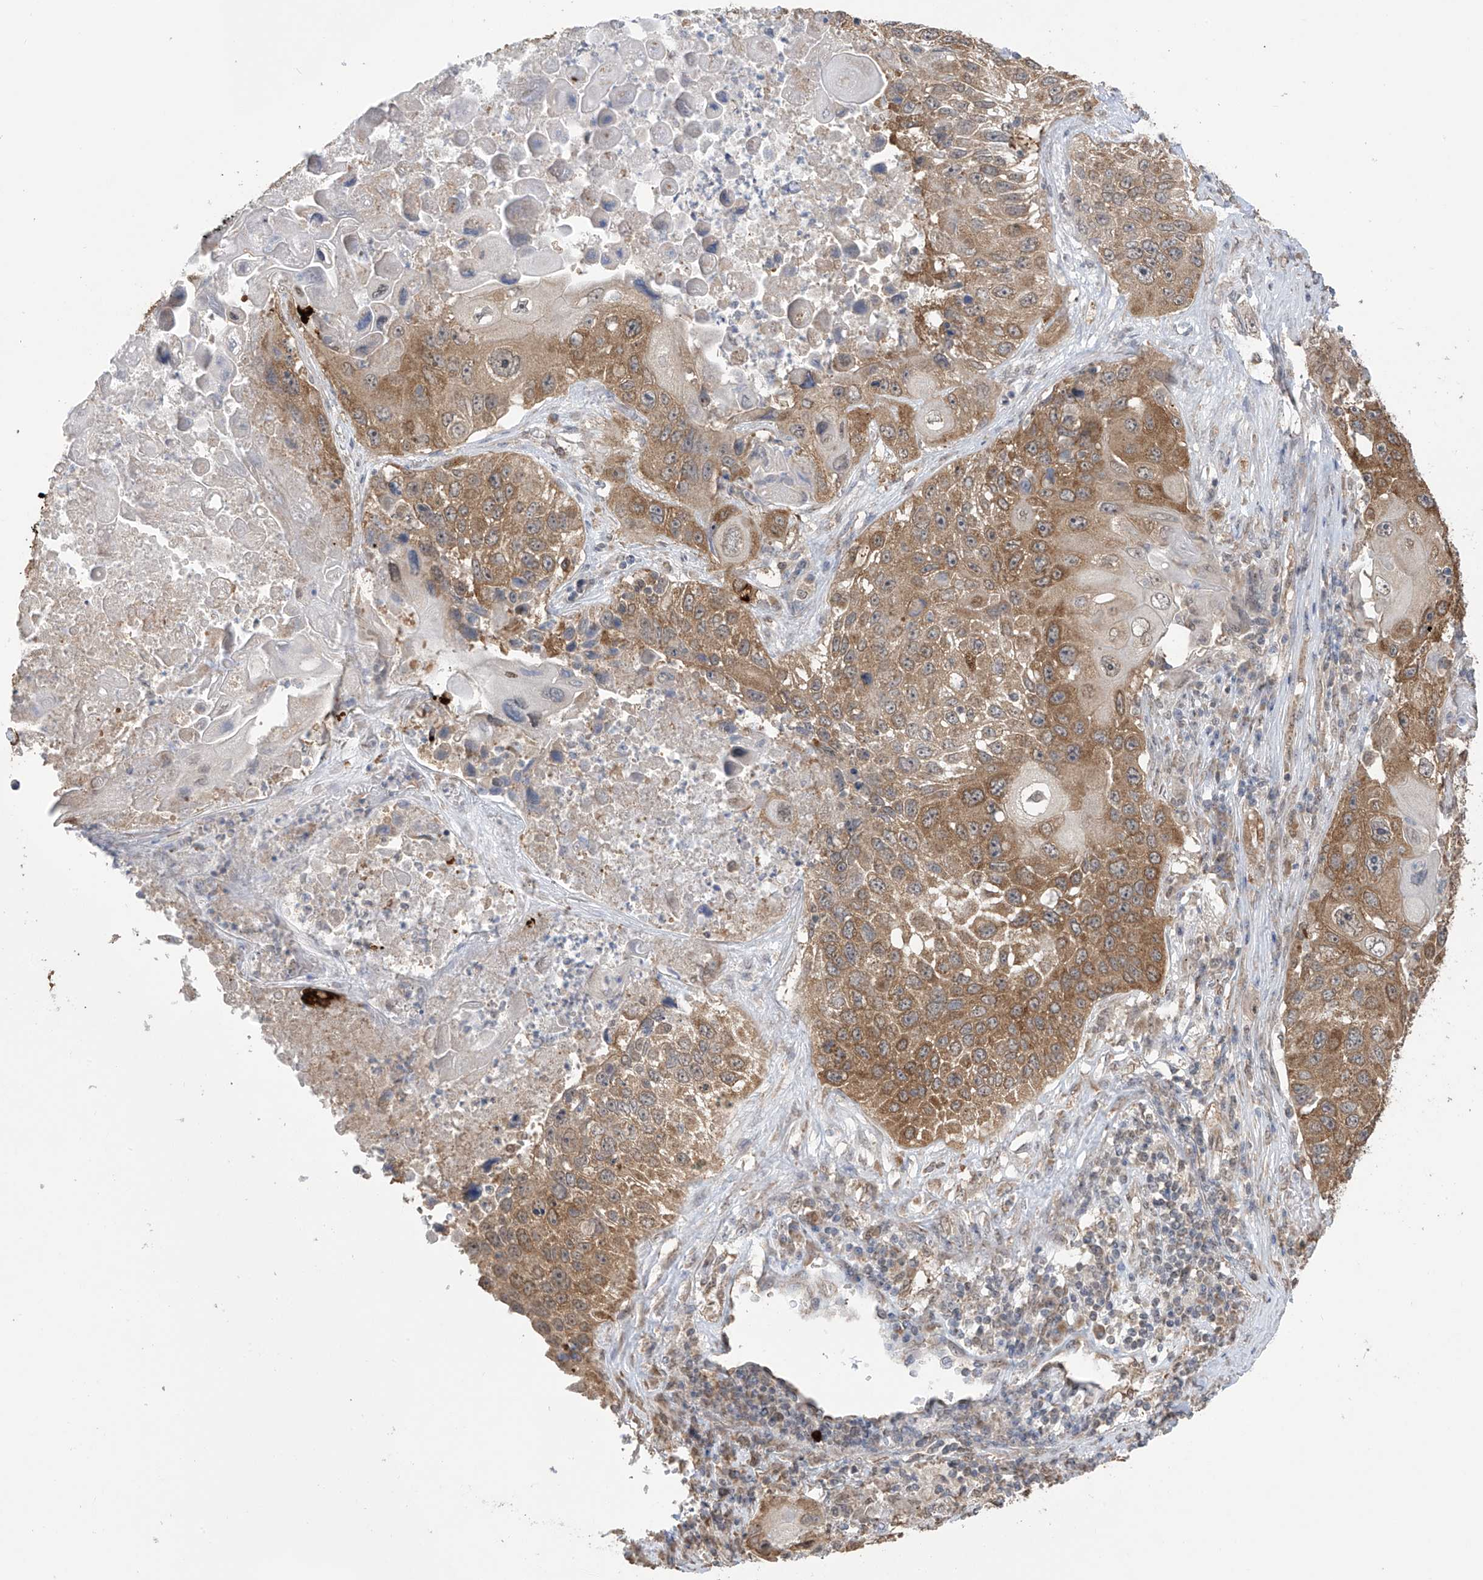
{"staining": {"intensity": "moderate", "quantity": ">75%", "location": "cytoplasmic/membranous"}, "tissue": "lung cancer", "cell_type": "Tumor cells", "image_type": "cancer", "snomed": [{"axis": "morphology", "description": "Squamous cell carcinoma, NOS"}, {"axis": "topography", "description": "Lung"}], "caption": "Squamous cell carcinoma (lung) tissue exhibits moderate cytoplasmic/membranous staining in about >75% of tumor cells", "gene": "KIAA1522", "patient": {"sex": "male", "age": 61}}